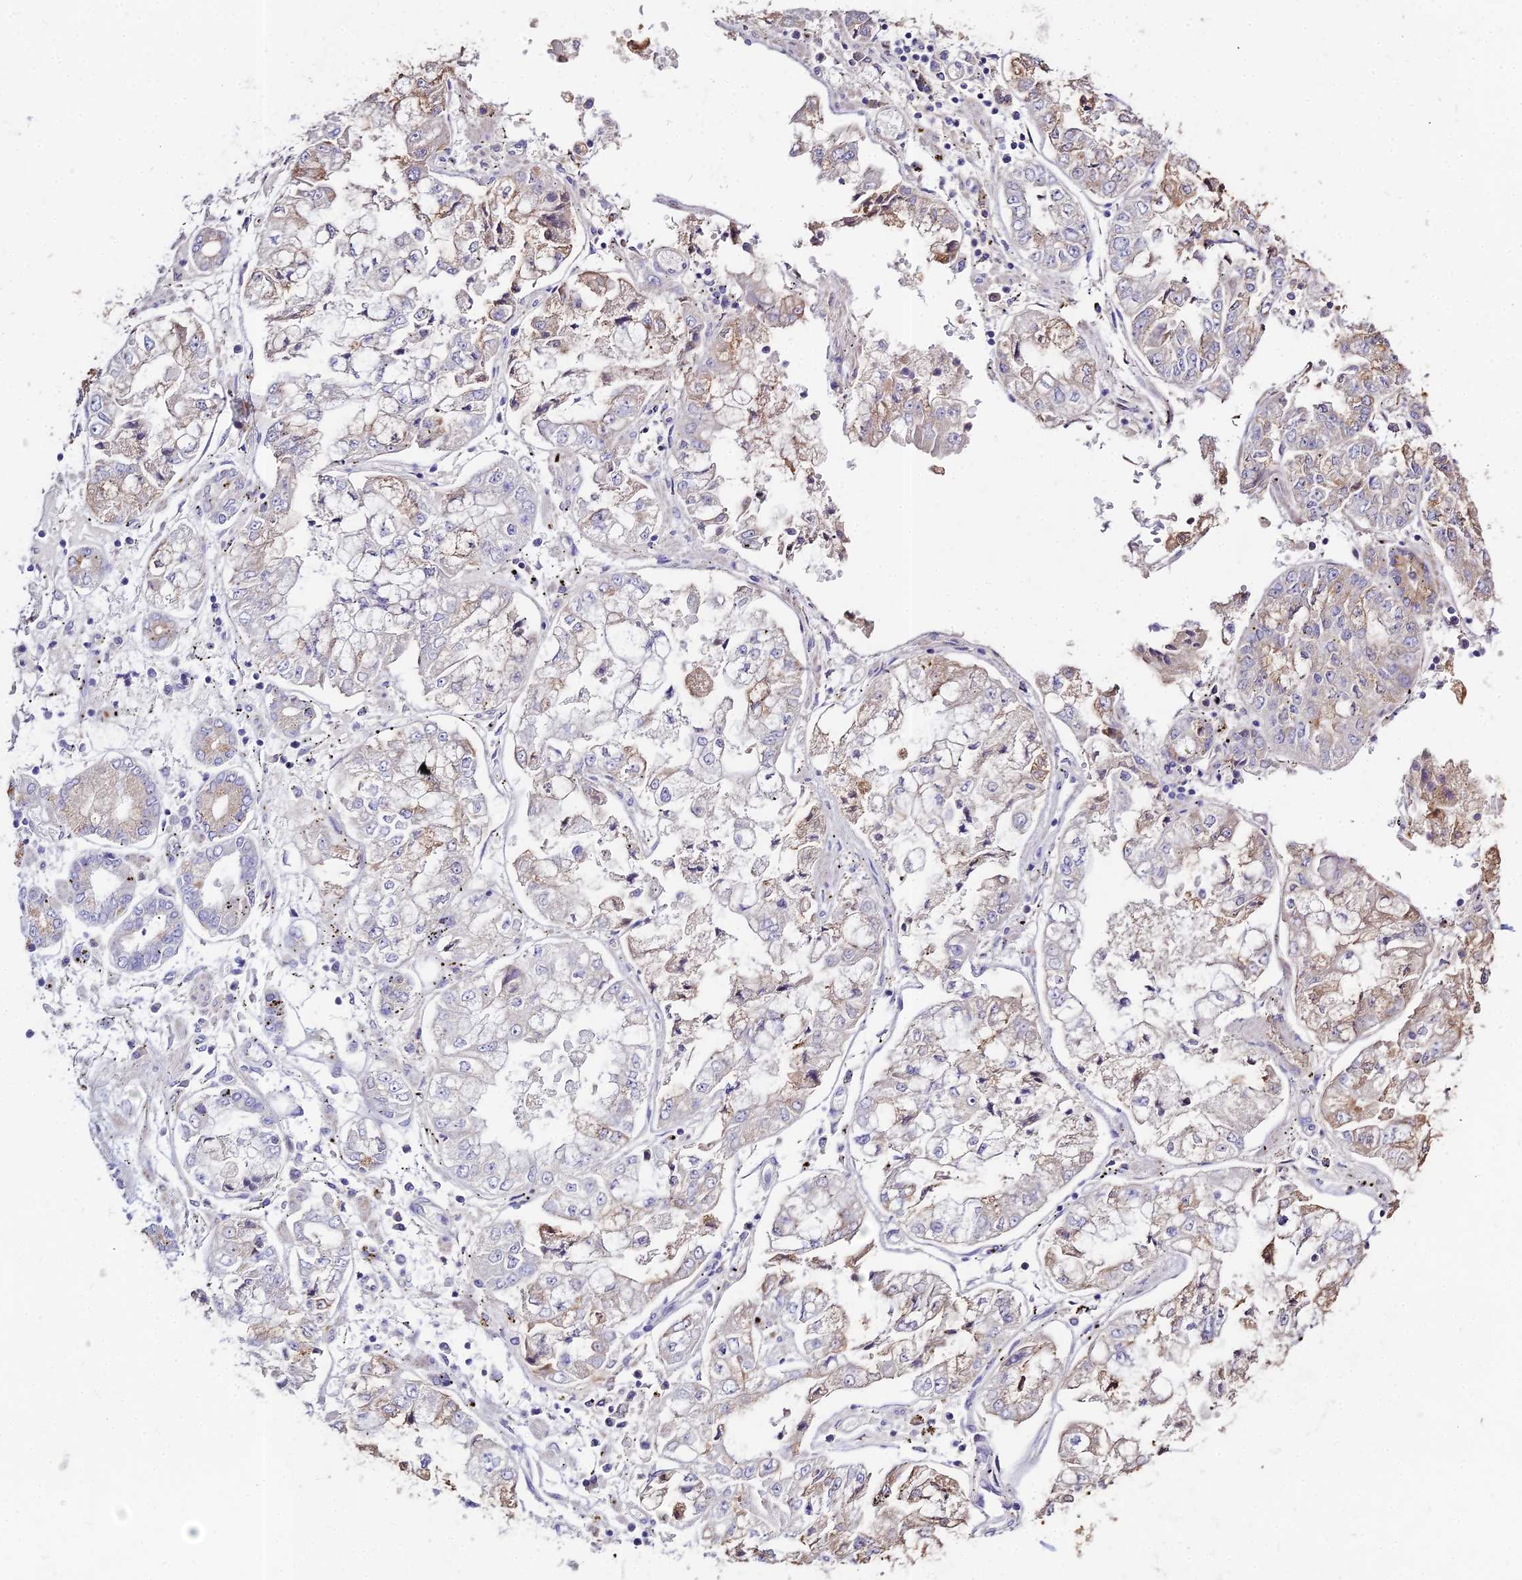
{"staining": {"intensity": "negative", "quantity": "none", "location": "none"}, "tissue": "stomach cancer", "cell_type": "Tumor cells", "image_type": "cancer", "snomed": [{"axis": "morphology", "description": "Adenocarcinoma, NOS"}, {"axis": "topography", "description": "Stomach"}], "caption": "A high-resolution histopathology image shows immunohistochemistry staining of stomach cancer (adenocarcinoma), which shows no significant positivity in tumor cells.", "gene": "GLYAT", "patient": {"sex": "male", "age": 76}}